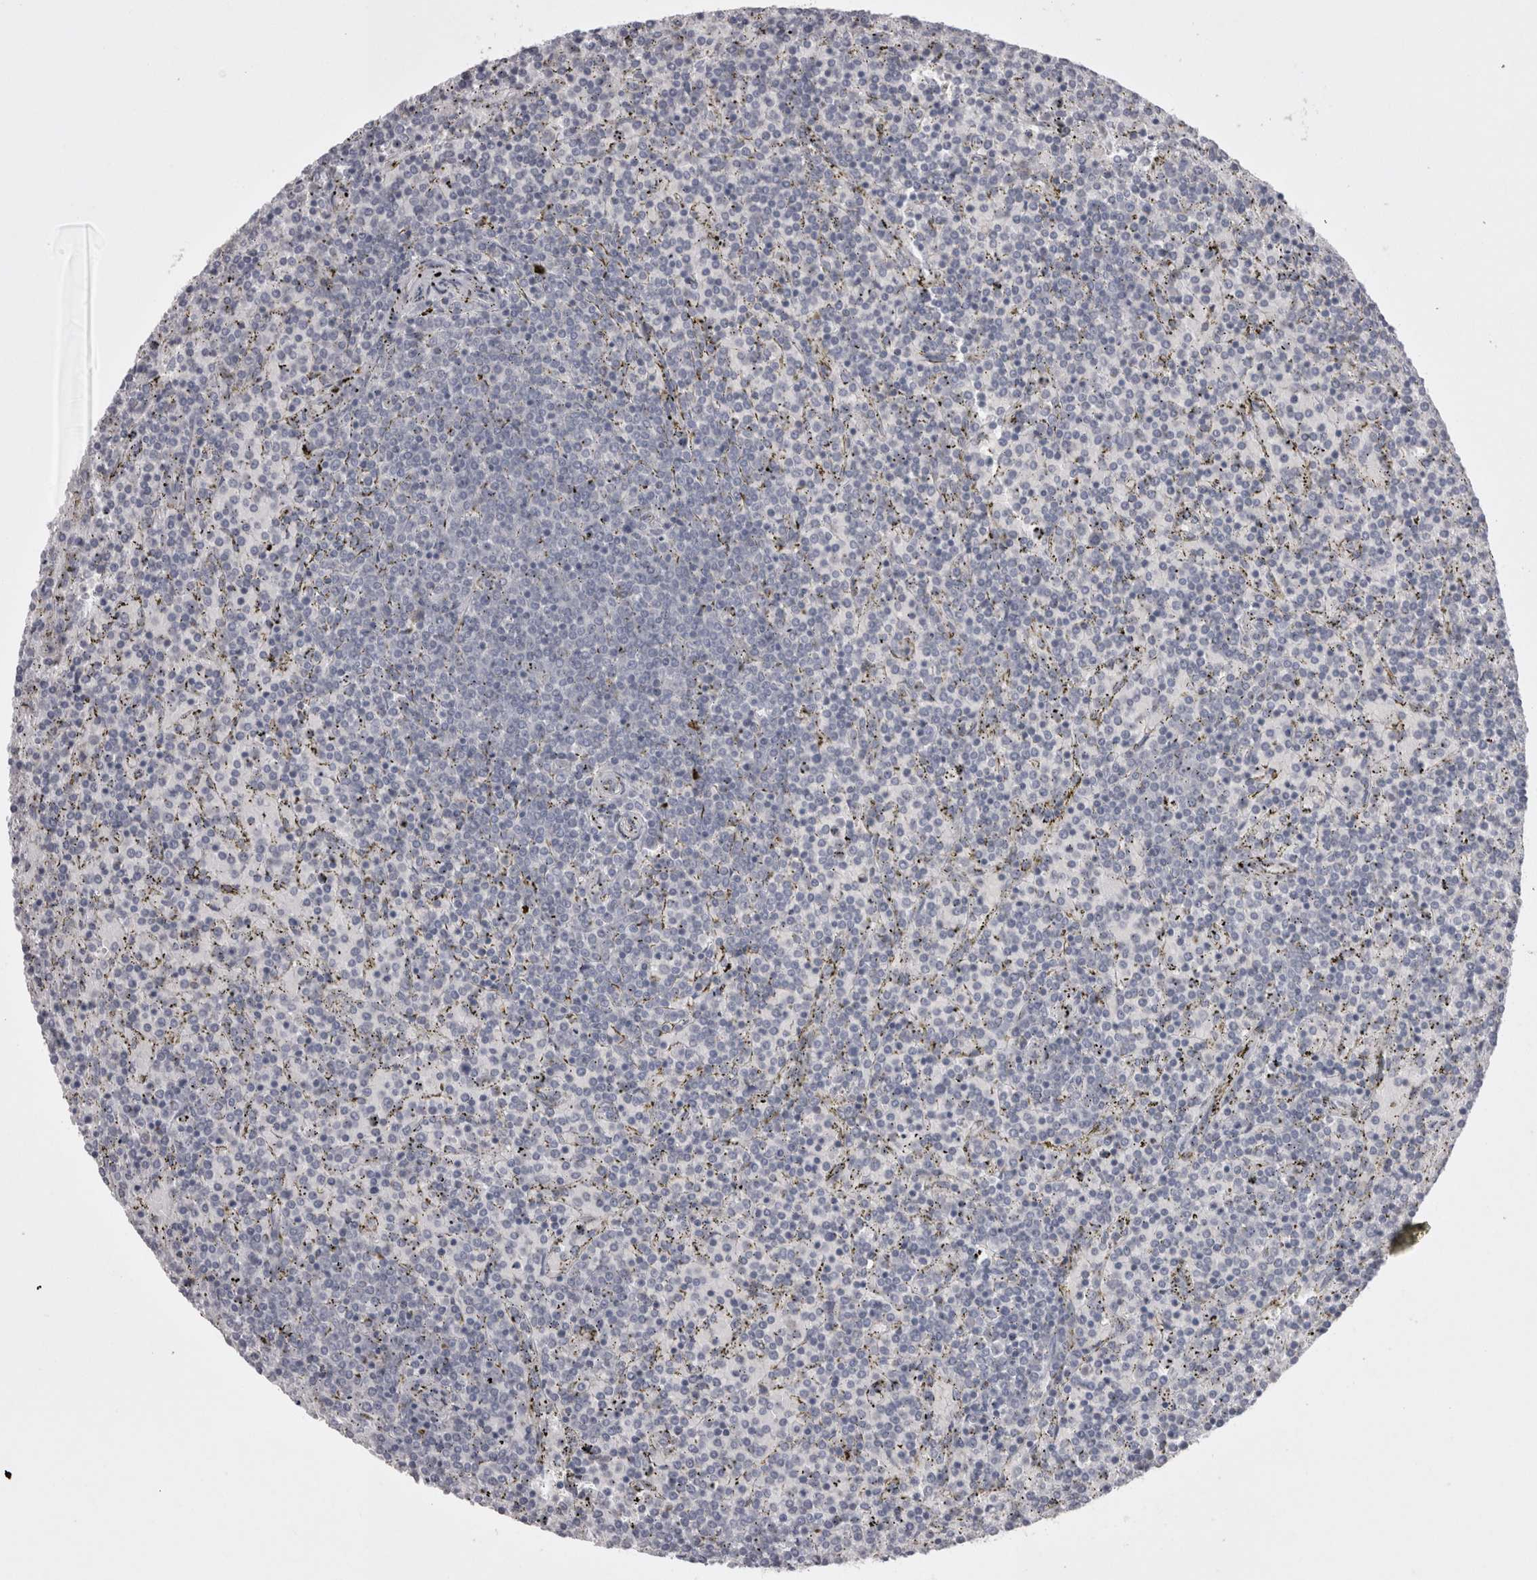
{"staining": {"intensity": "negative", "quantity": "none", "location": "none"}, "tissue": "lymphoma", "cell_type": "Tumor cells", "image_type": "cancer", "snomed": [{"axis": "morphology", "description": "Malignant lymphoma, non-Hodgkin's type, Low grade"}, {"axis": "topography", "description": "Spleen"}], "caption": "The image demonstrates no significant positivity in tumor cells of lymphoma.", "gene": "LAX1", "patient": {"sex": "female", "age": 77}}